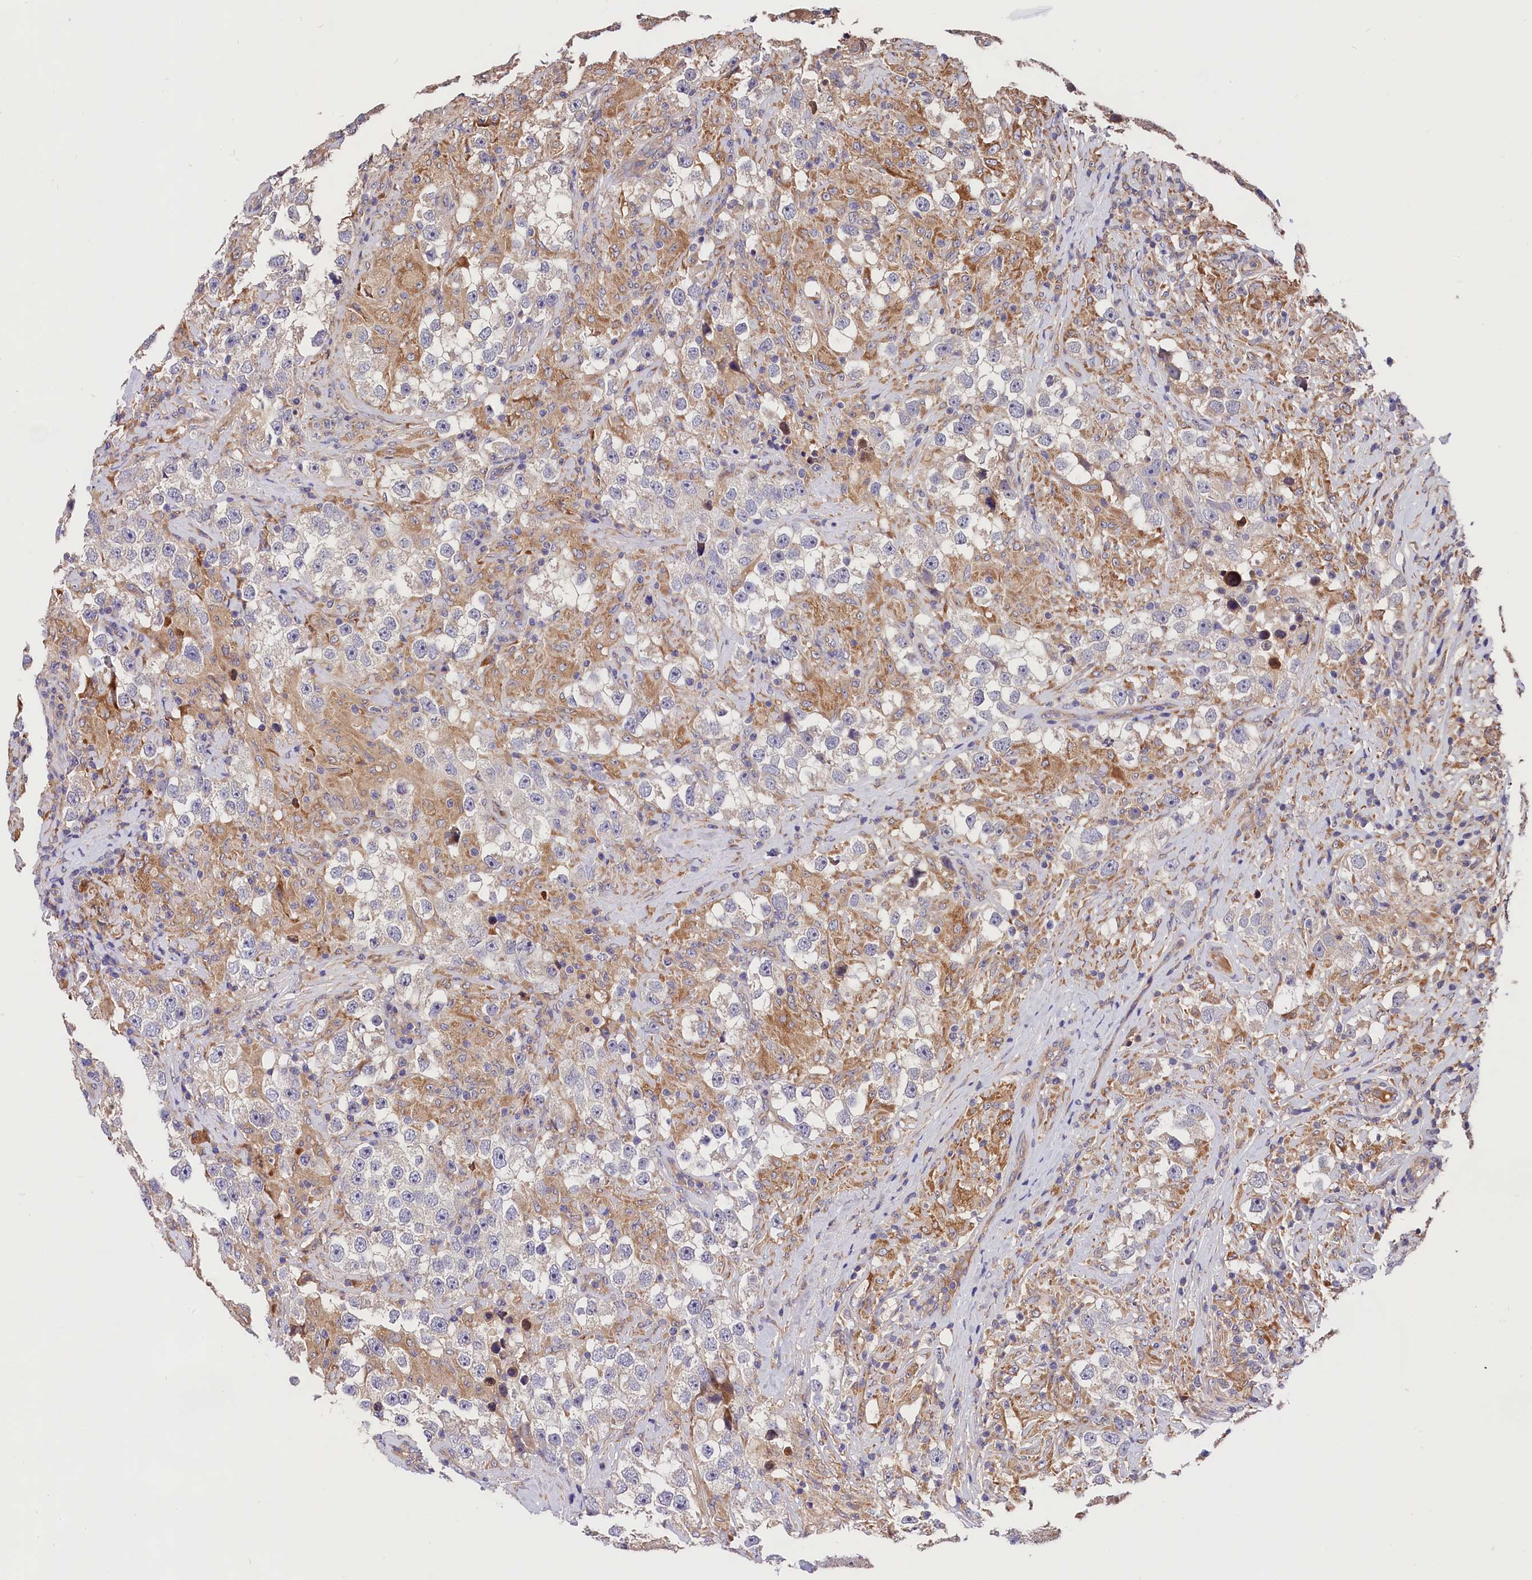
{"staining": {"intensity": "weak", "quantity": "<25%", "location": "cytoplasmic/membranous"}, "tissue": "testis cancer", "cell_type": "Tumor cells", "image_type": "cancer", "snomed": [{"axis": "morphology", "description": "Seminoma, NOS"}, {"axis": "topography", "description": "Testis"}], "caption": "Tumor cells are negative for brown protein staining in testis cancer.", "gene": "SPG11", "patient": {"sex": "male", "age": 46}}